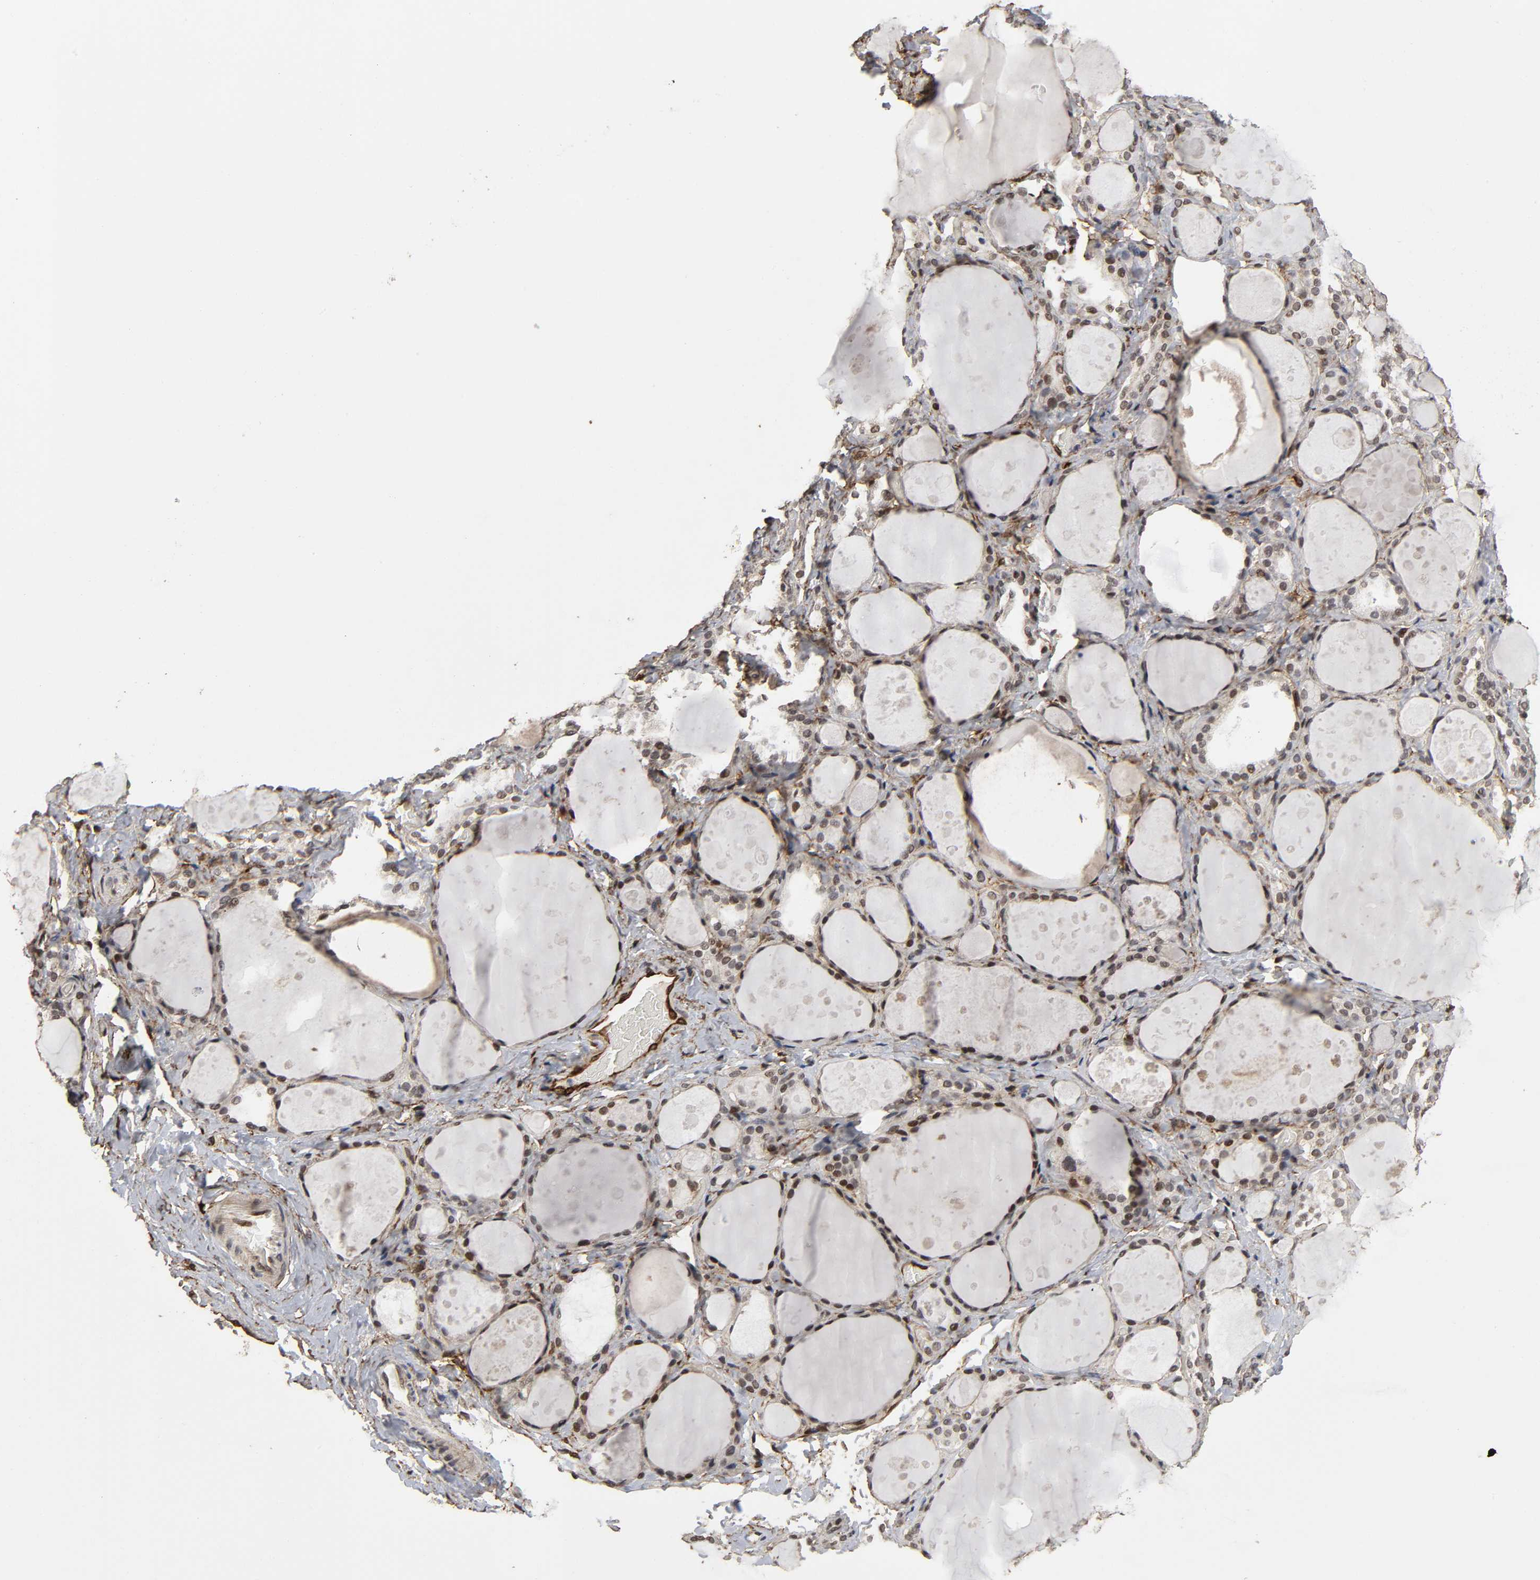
{"staining": {"intensity": "moderate", "quantity": "25%-75%", "location": "nuclear"}, "tissue": "thyroid gland", "cell_type": "Glandular cells", "image_type": "normal", "snomed": [{"axis": "morphology", "description": "Normal tissue, NOS"}, {"axis": "topography", "description": "Thyroid gland"}], "caption": "The micrograph shows immunohistochemical staining of unremarkable thyroid gland. There is moderate nuclear staining is seen in about 25%-75% of glandular cells. (brown staining indicates protein expression, while blue staining denotes nuclei).", "gene": "AHNAK2", "patient": {"sex": "female", "age": 75}}